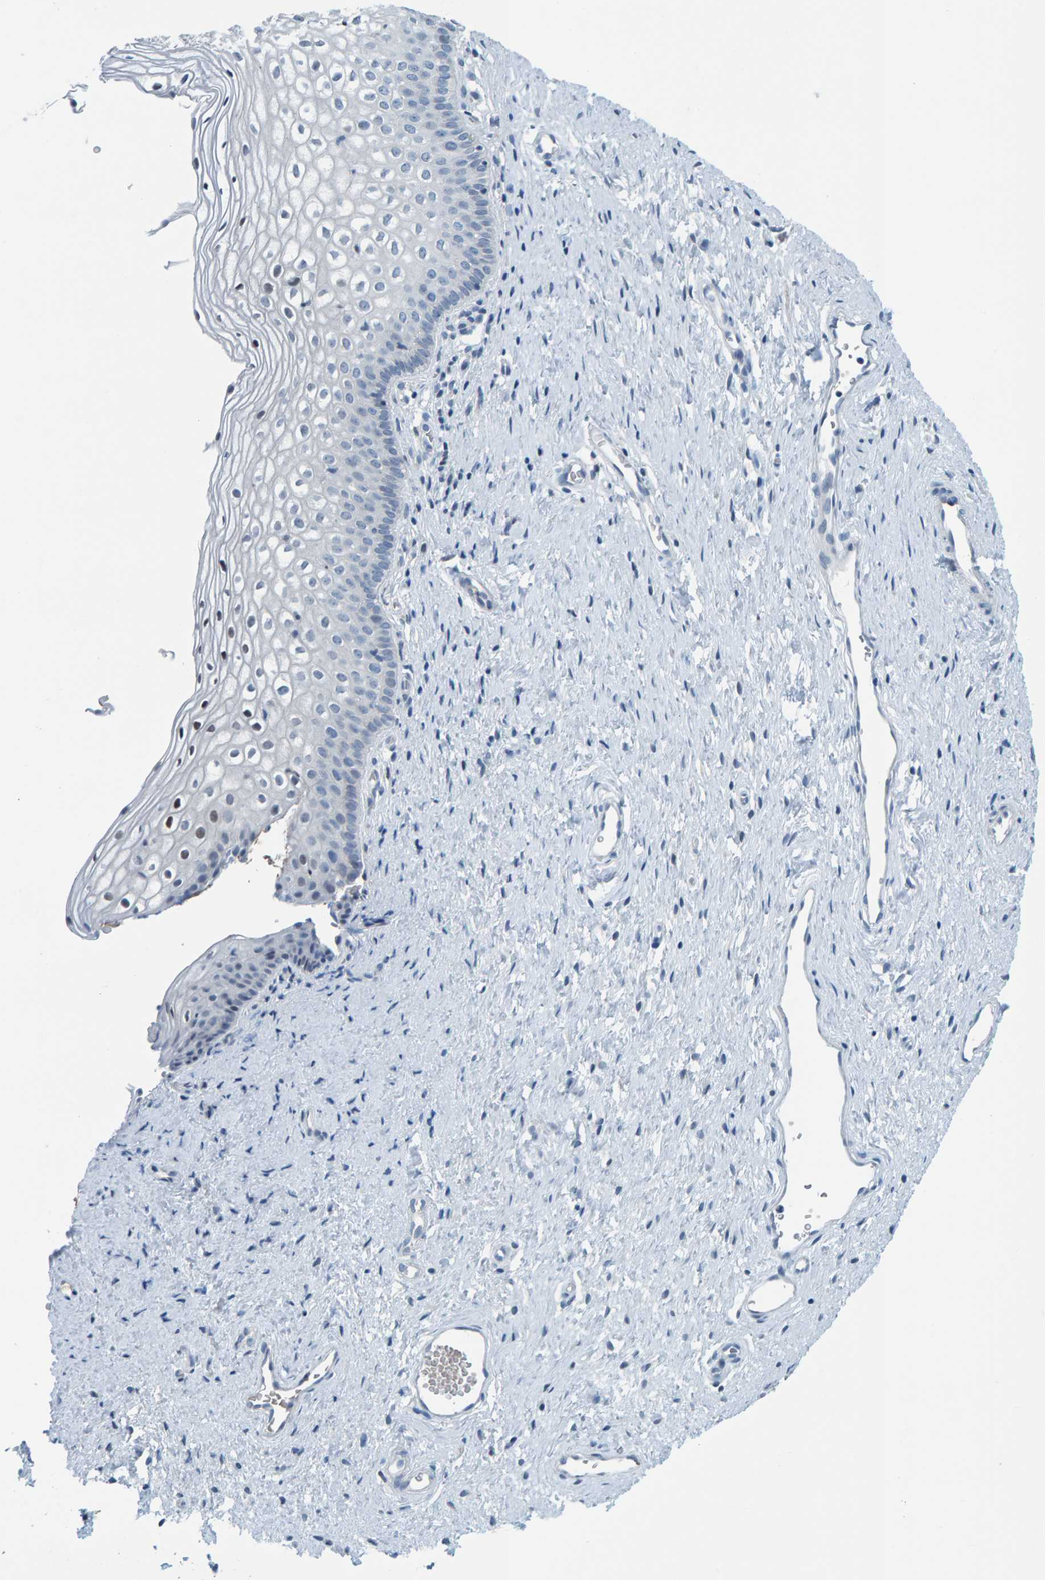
{"staining": {"intensity": "negative", "quantity": "none", "location": "none"}, "tissue": "cervix", "cell_type": "Glandular cells", "image_type": "normal", "snomed": [{"axis": "morphology", "description": "Normal tissue, NOS"}, {"axis": "topography", "description": "Cervix"}], "caption": "This micrograph is of unremarkable cervix stained with immunohistochemistry to label a protein in brown with the nuclei are counter-stained blue. There is no positivity in glandular cells.", "gene": "CNP", "patient": {"sex": "female", "age": 27}}